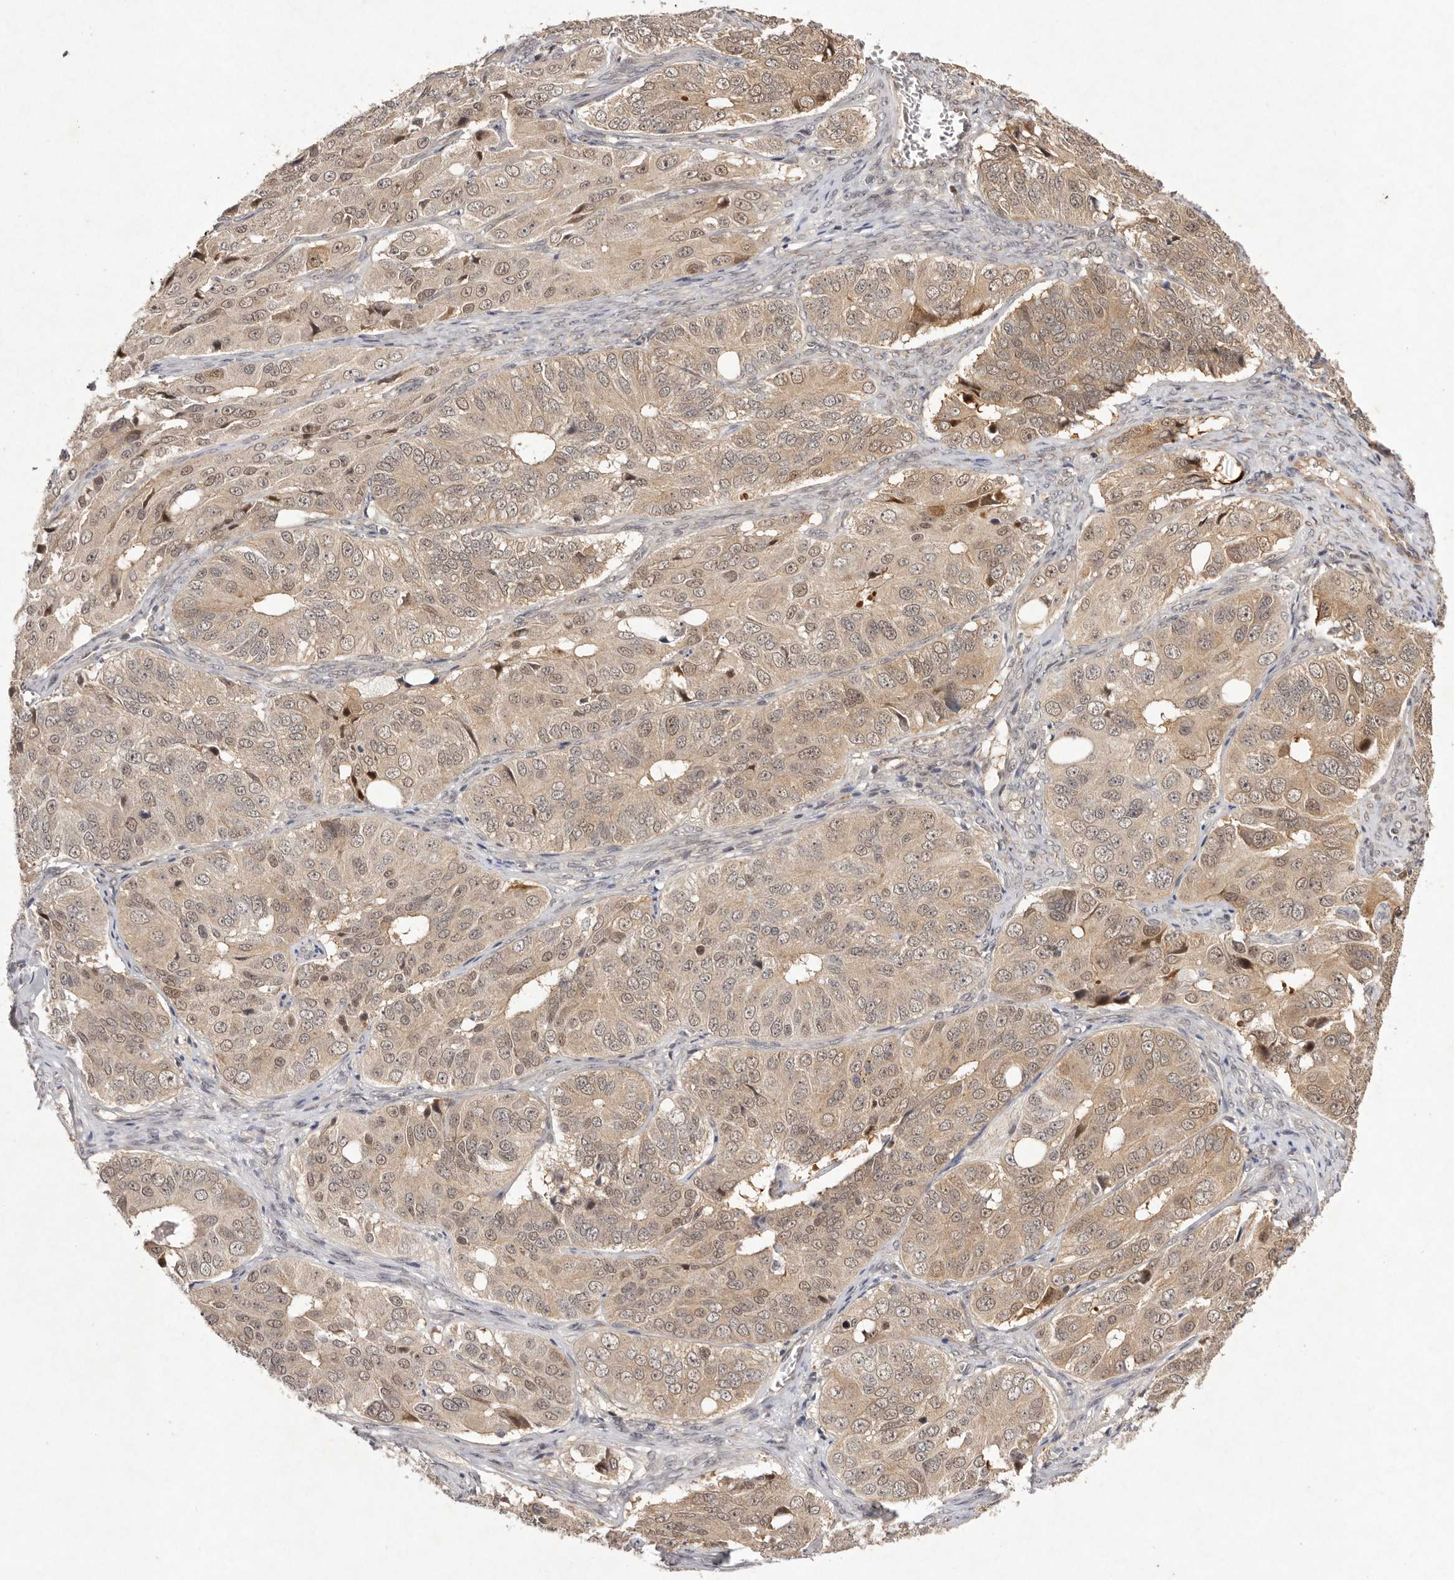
{"staining": {"intensity": "weak", "quantity": ">75%", "location": "cytoplasmic/membranous,nuclear"}, "tissue": "ovarian cancer", "cell_type": "Tumor cells", "image_type": "cancer", "snomed": [{"axis": "morphology", "description": "Carcinoma, endometroid"}, {"axis": "topography", "description": "Ovary"}], "caption": "Immunohistochemistry image of human ovarian cancer (endometroid carcinoma) stained for a protein (brown), which displays low levels of weak cytoplasmic/membranous and nuclear expression in approximately >75% of tumor cells.", "gene": "BUD31", "patient": {"sex": "female", "age": 51}}